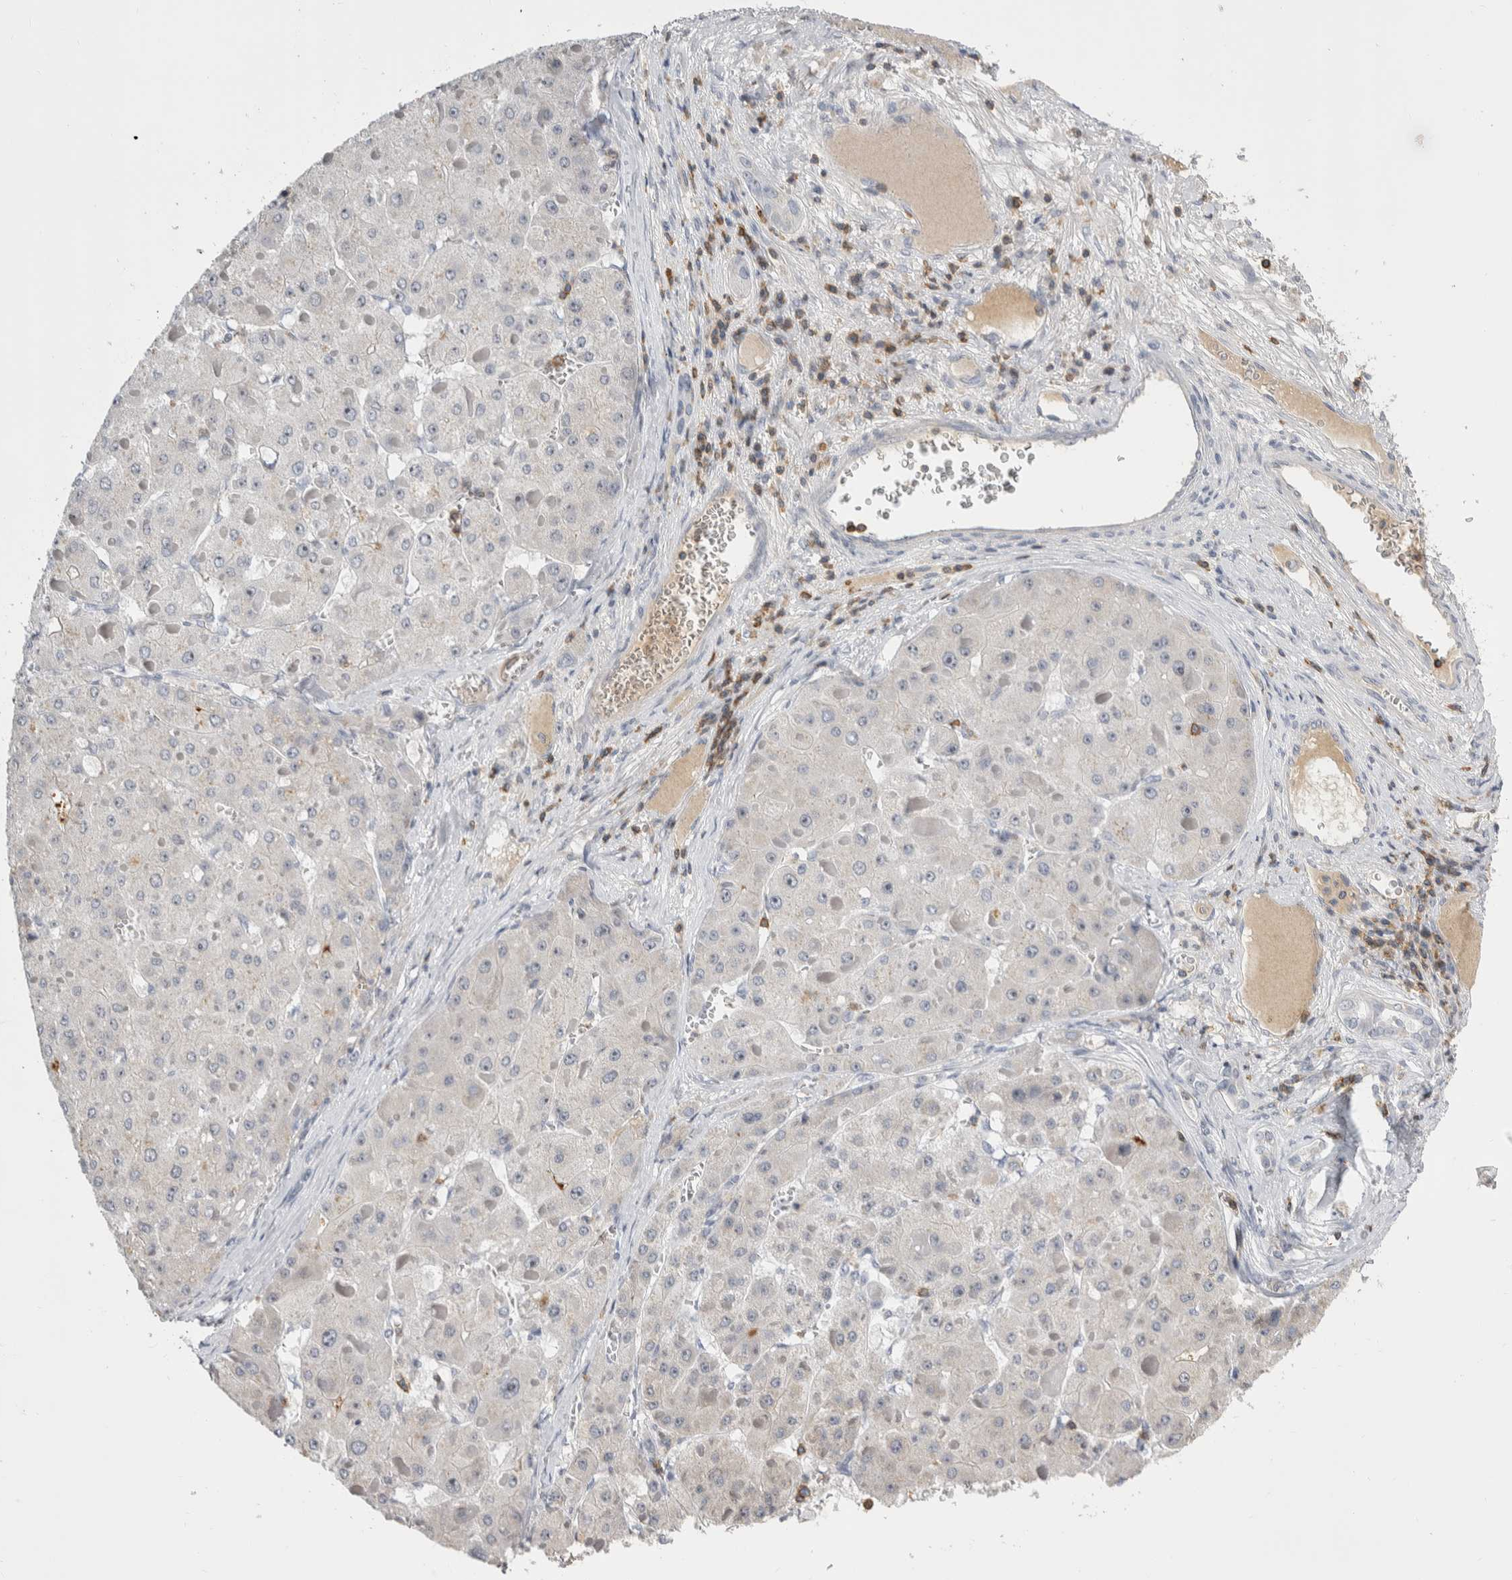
{"staining": {"intensity": "negative", "quantity": "none", "location": "none"}, "tissue": "liver cancer", "cell_type": "Tumor cells", "image_type": "cancer", "snomed": [{"axis": "morphology", "description": "Carcinoma, Hepatocellular, NOS"}, {"axis": "topography", "description": "Liver"}], "caption": "Immunohistochemistry micrograph of liver cancer (hepatocellular carcinoma) stained for a protein (brown), which displays no expression in tumor cells.", "gene": "CEP295NL", "patient": {"sex": "female", "age": 73}}